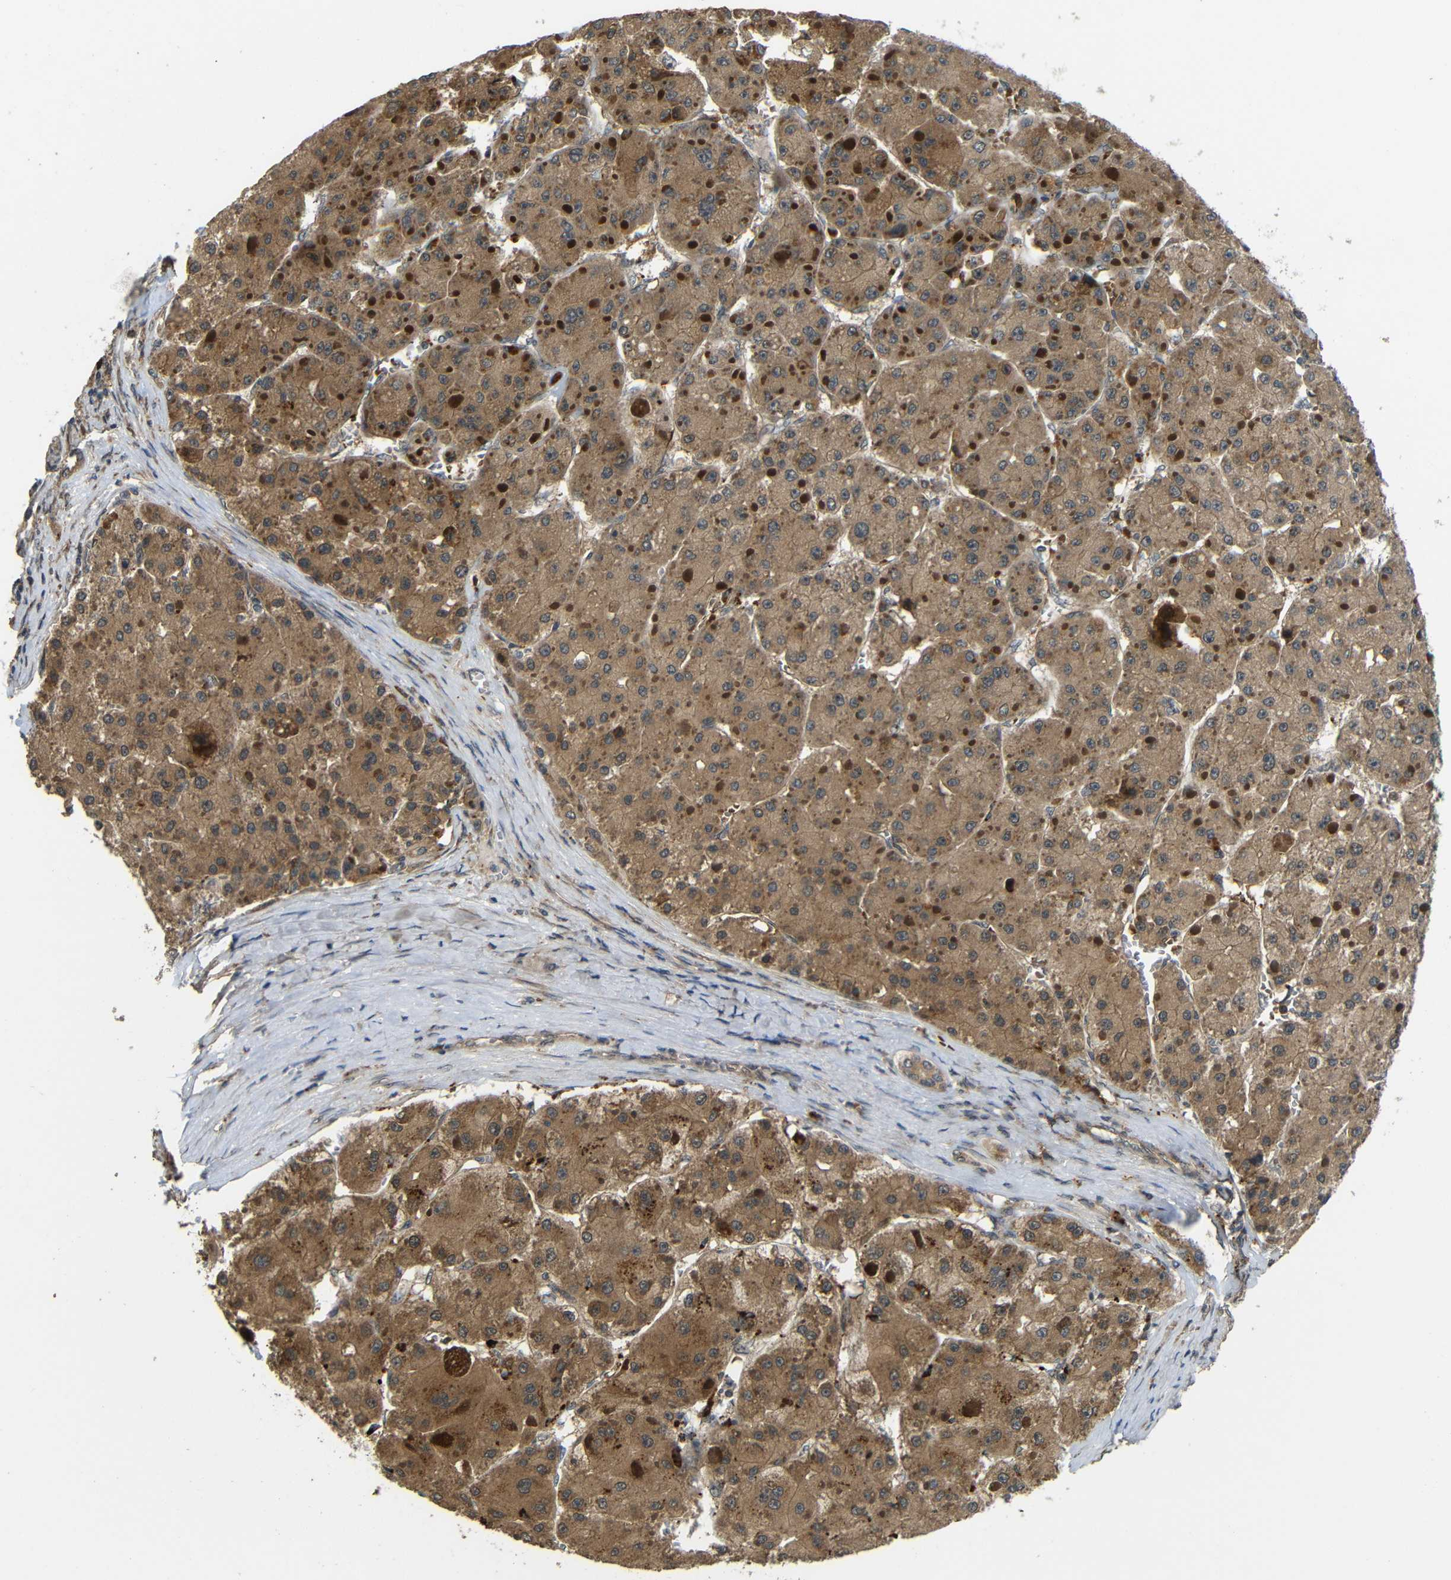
{"staining": {"intensity": "moderate", "quantity": ">75%", "location": "cytoplasmic/membranous"}, "tissue": "liver cancer", "cell_type": "Tumor cells", "image_type": "cancer", "snomed": [{"axis": "morphology", "description": "Carcinoma, Hepatocellular, NOS"}, {"axis": "topography", "description": "Liver"}], "caption": "A histopathology image showing moderate cytoplasmic/membranous staining in approximately >75% of tumor cells in liver cancer, as visualized by brown immunohistochemical staining.", "gene": "EPHB2", "patient": {"sex": "female", "age": 73}}